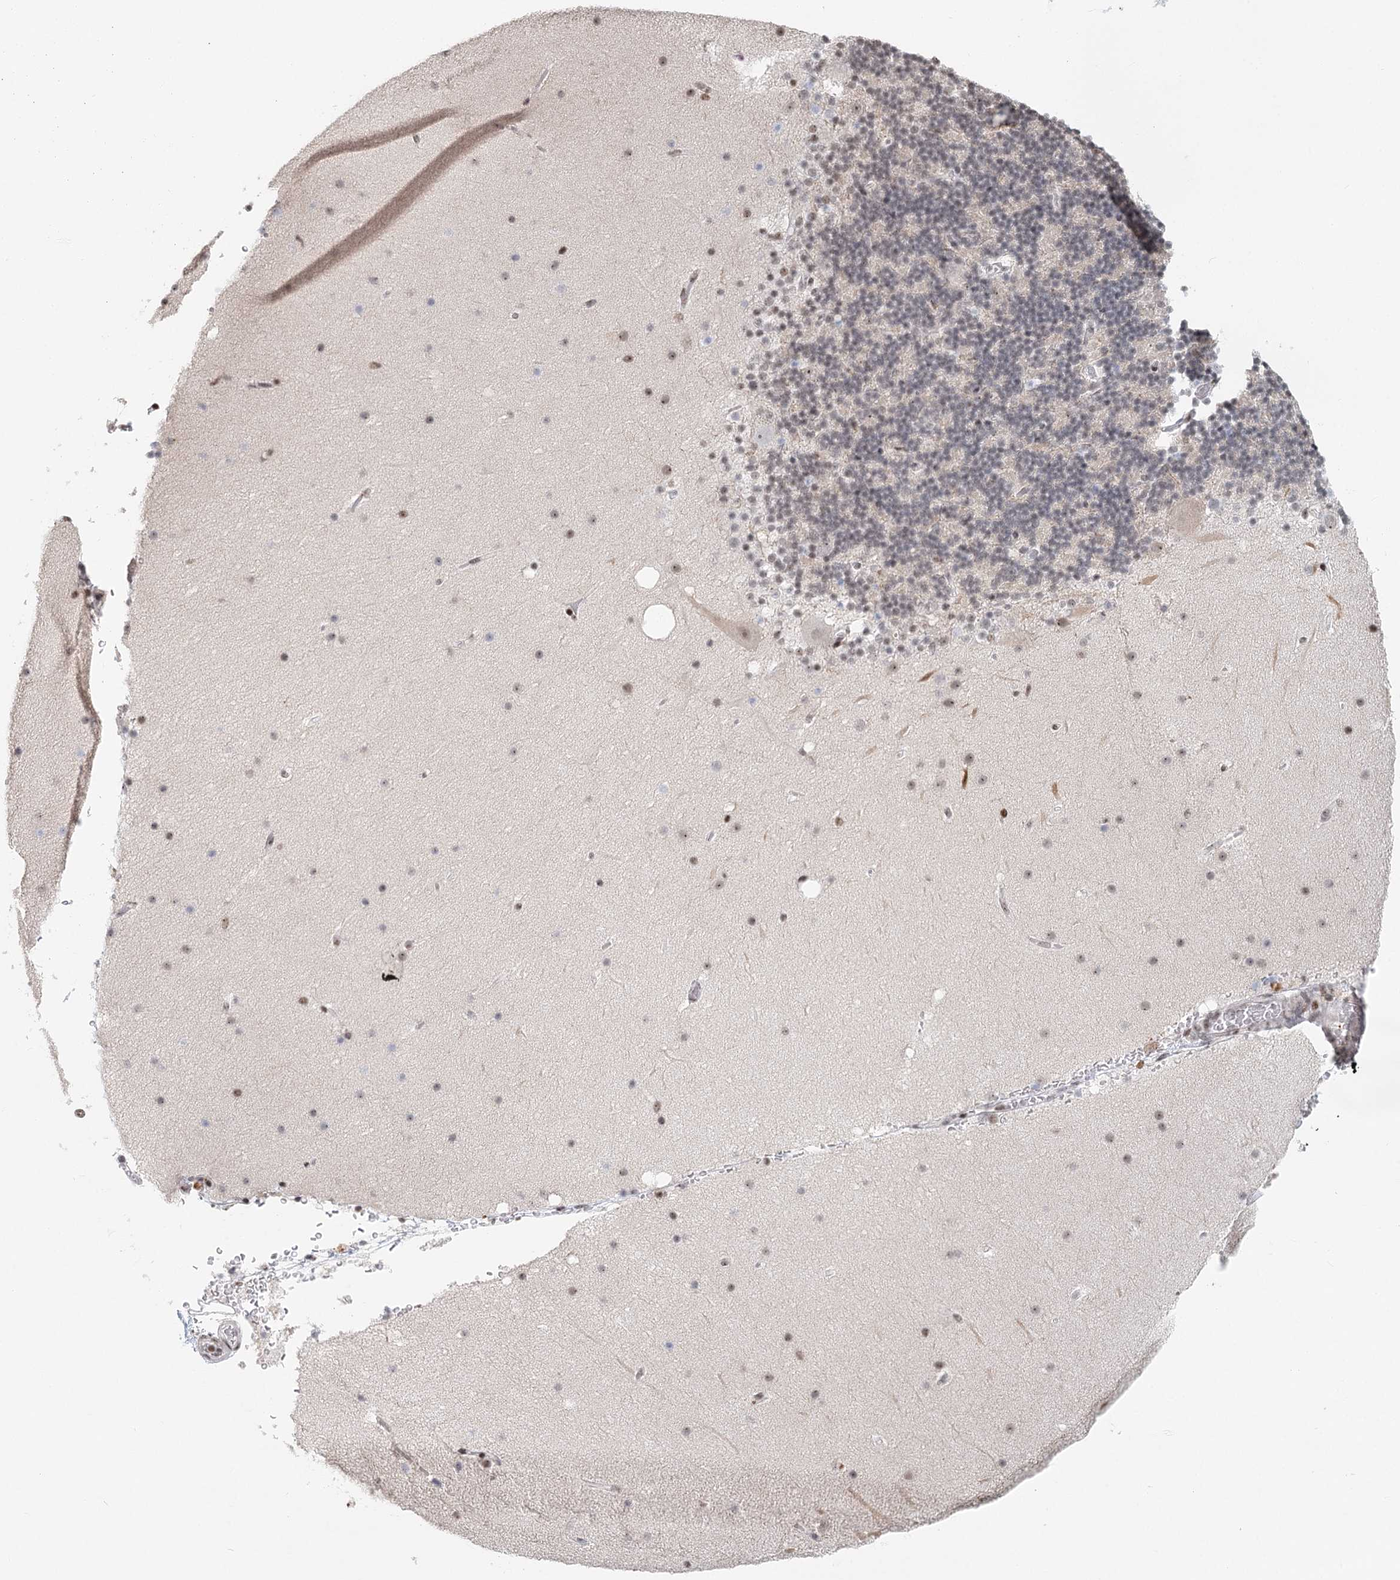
{"staining": {"intensity": "negative", "quantity": "none", "location": "none"}, "tissue": "cerebellum", "cell_type": "Cells in granular layer", "image_type": "normal", "snomed": [{"axis": "morphology", "description": "Normal tissue, NOS"}, {"axis": "topography", "description": "Cerebellum"}], "caption": "Immunohistochemistry (IHC) of unremarkable human cerebellum exhibits no staining in cells in granular layer.", "gene": "BNIP5", "patient": {"sex": "male", "age": 57}}